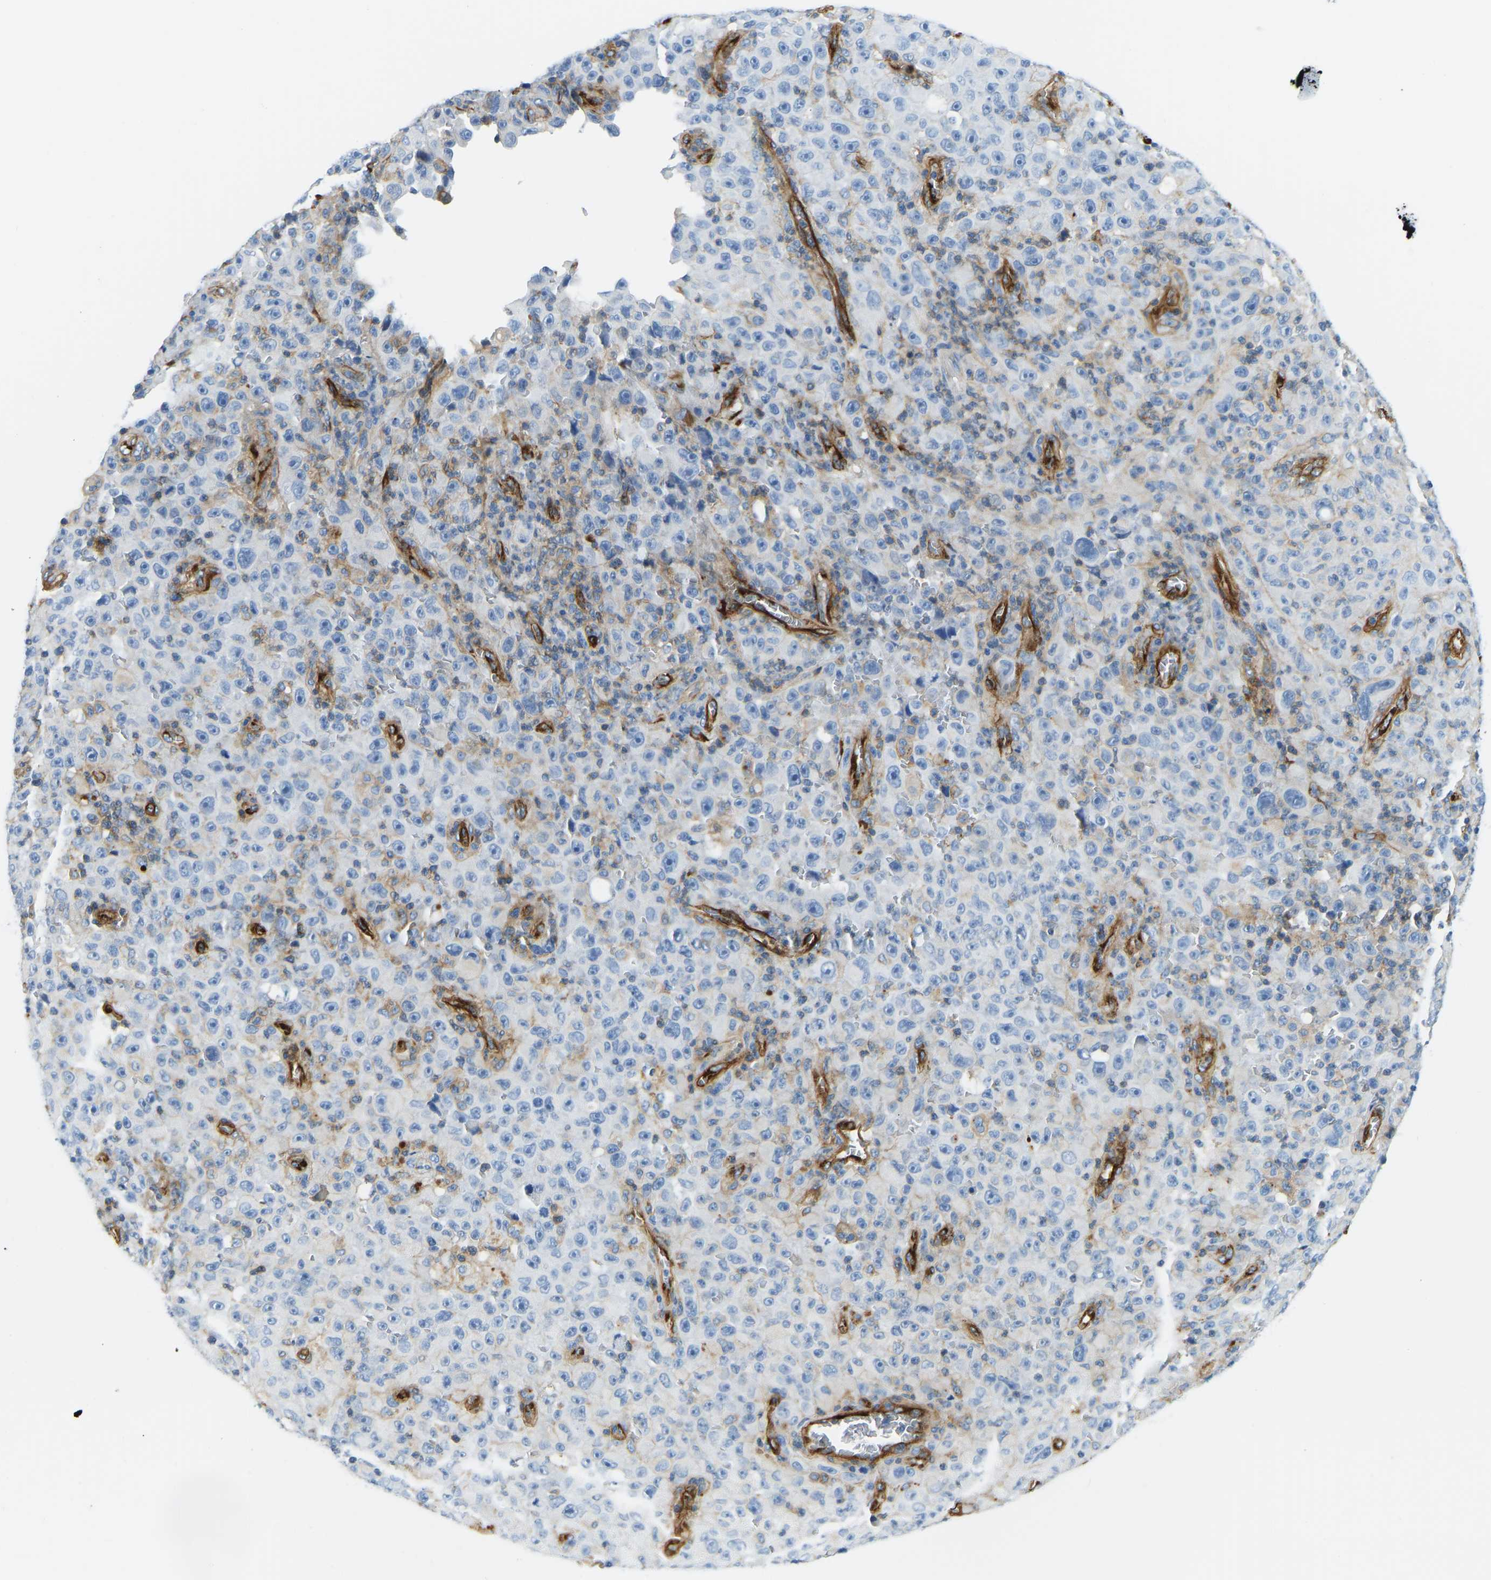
{"staining": {"intensity": "negative", "quantity": "none", "location": "none"}, "tissue": "melanoma", "cell_type": "Tumor cells", "image_type": "cancer", "snomed": [{"axis": "morphology", "description": "Malignant melanoma, NOS"}, {"axis": "topography", "description": "Skin"}], "caption": "Immunohistochemical staining of malignant melanoma displays no significant positivity in tumor cells.", "gene": "COL15A1", "patient": {"sex": "female", "age": 82}}